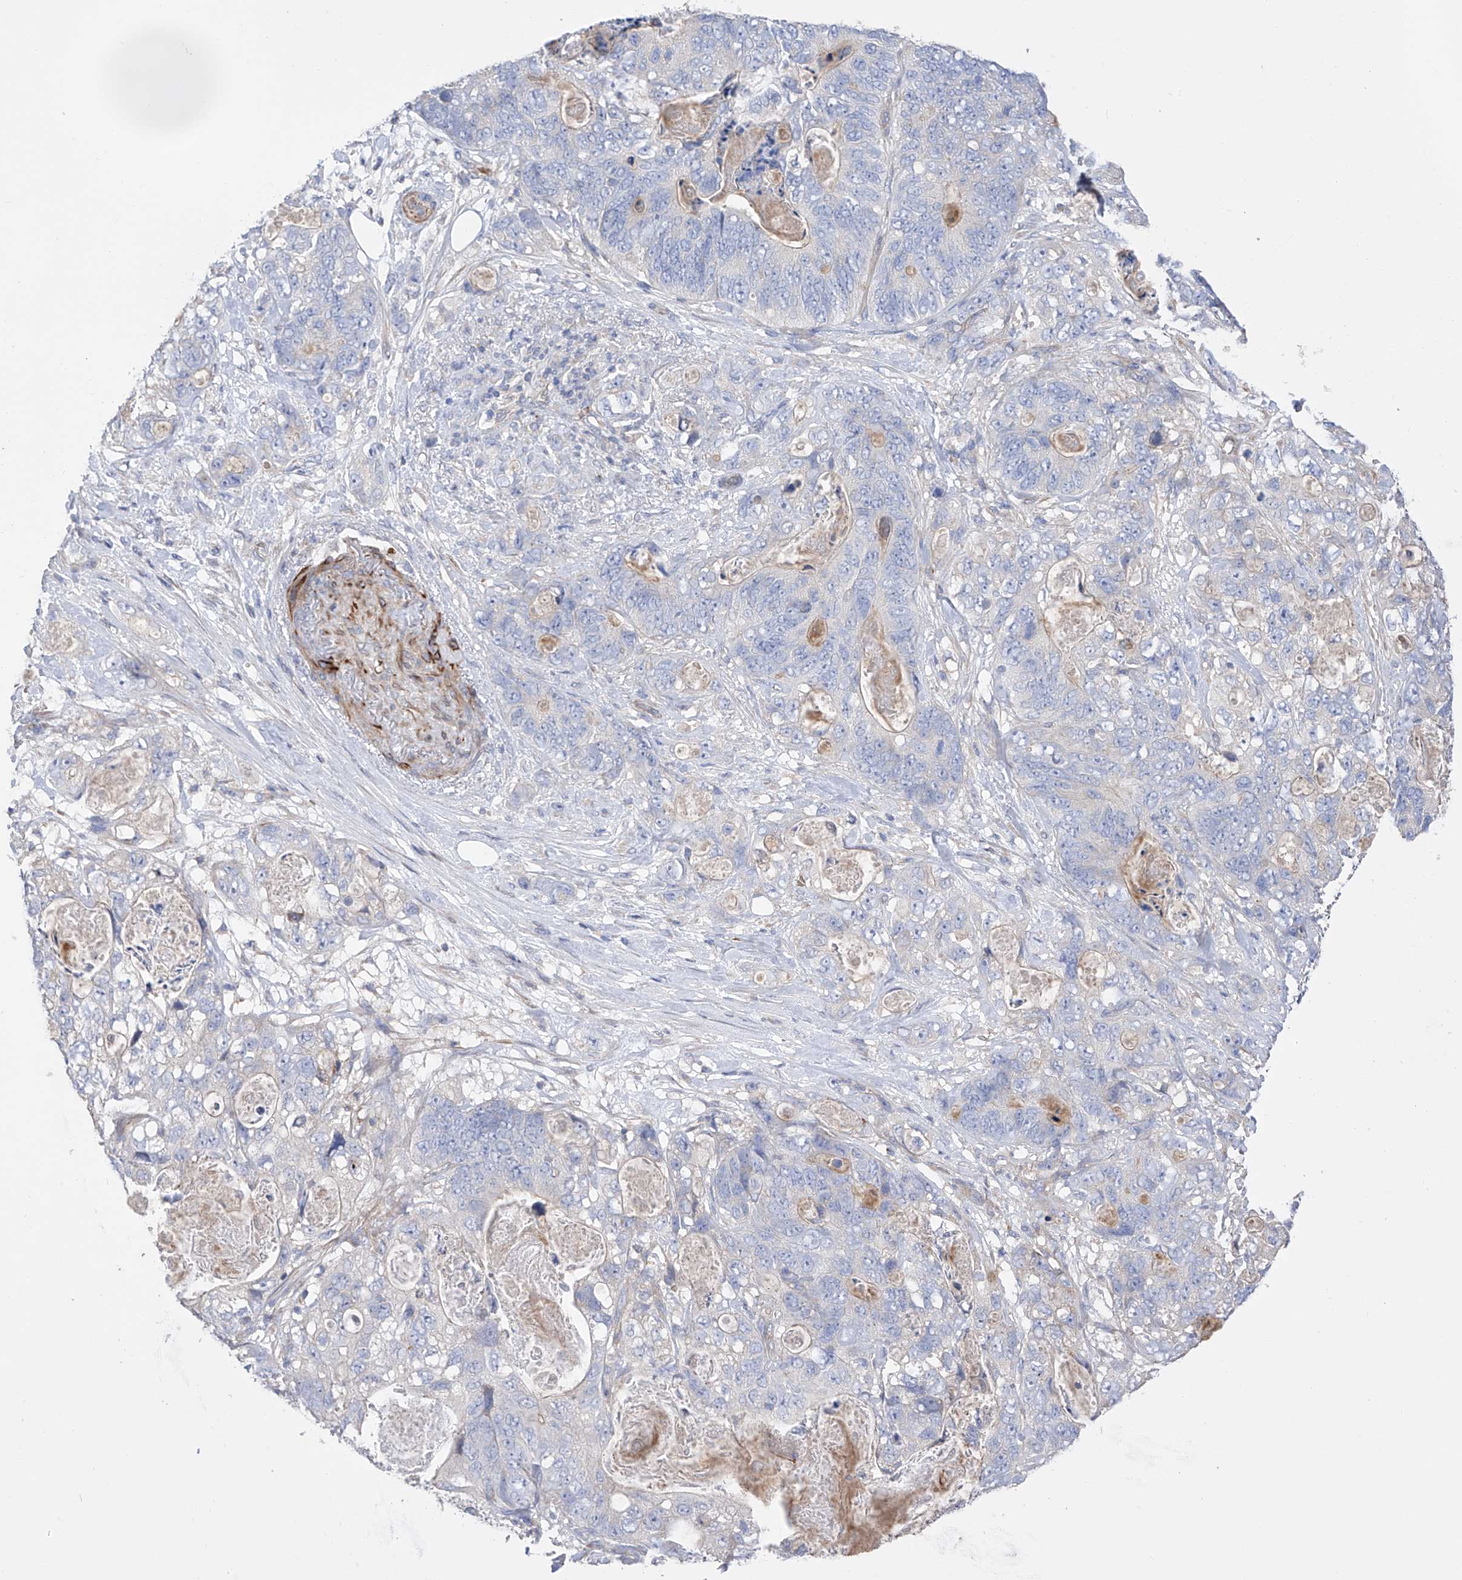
{"staining": {"intensity": "negative", "quantity": "none", "location": "none"}, "tissue": "stomach cancer", "cell_type": "Tumor cells", "image_type": "cancer", "snomed": [{"axis": "morphology", "description": "Normal tissue, NOS"}, {"axis": "morphology", "description": "Adenocarcinoma, NOS"}, {"axis": "topography", "description": "Stomach"}], "caption": "Adenocarcinoma (stomach) was stained to show a protein in brown. There is no significant staining in tumor cells.", "gene": "NFATC4", "patient": {"sex": "female", "age": 89}}